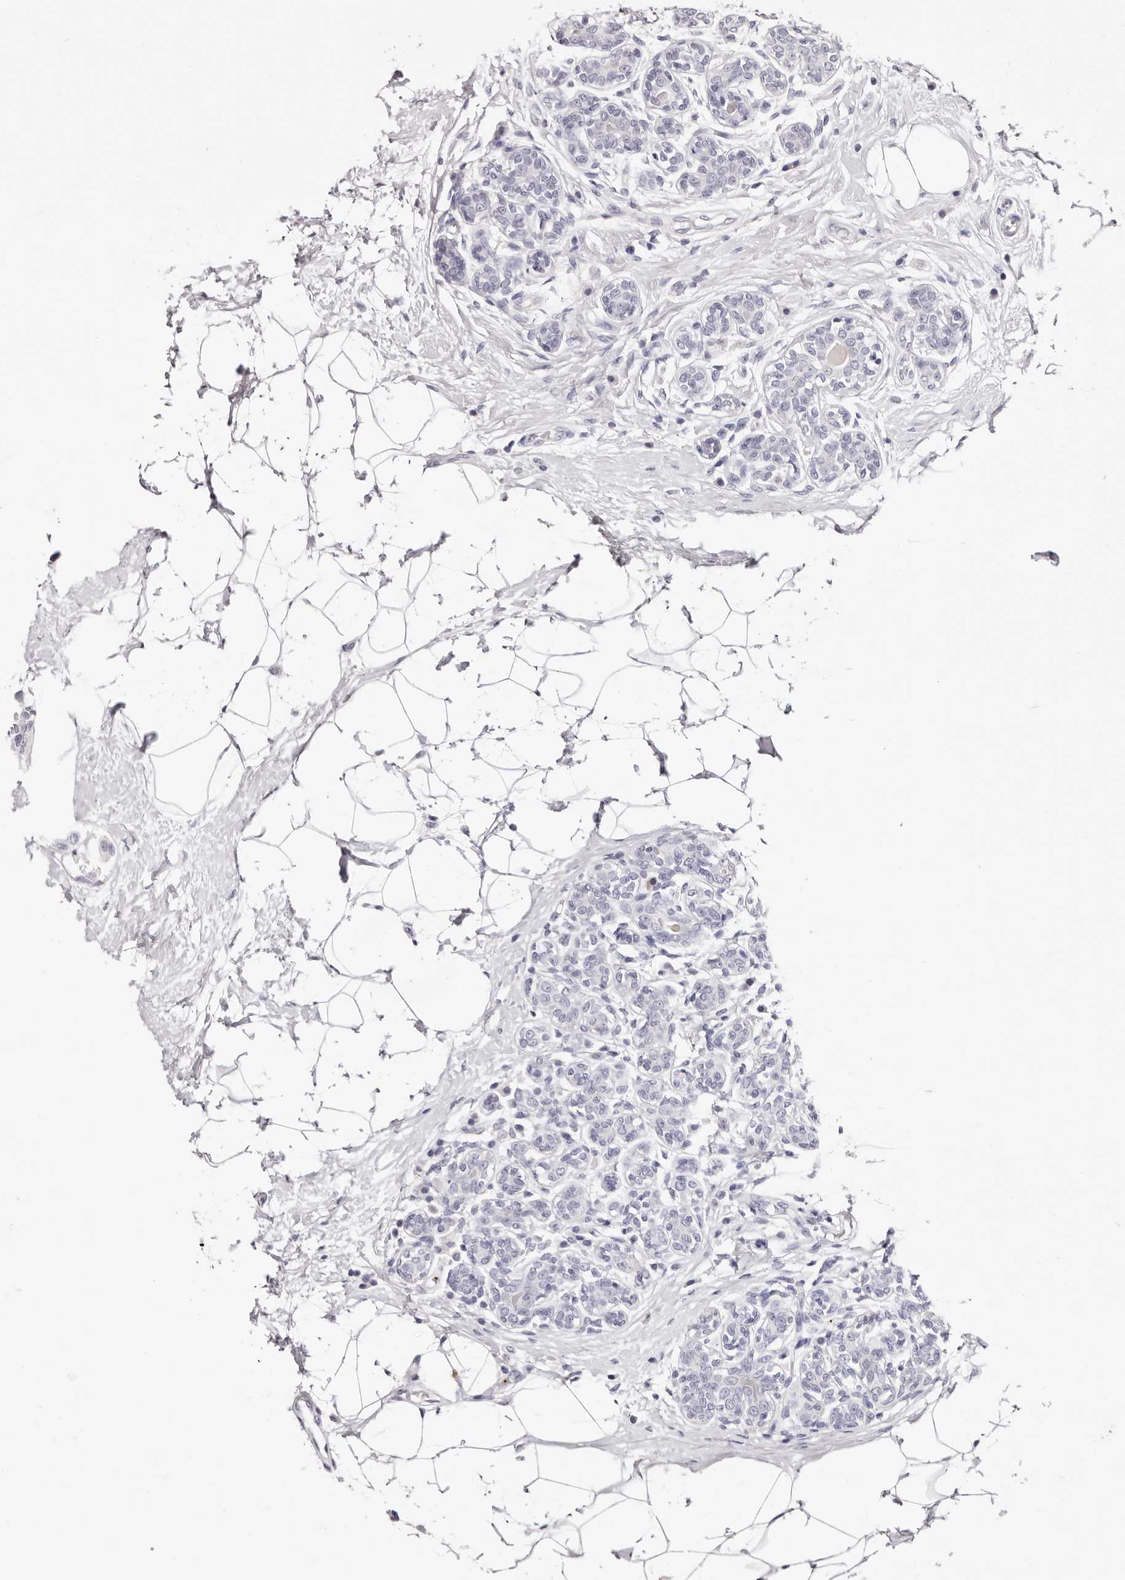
{"staining": {"intensity": "negative", "quantity": "none", "location": "none"}, "tissue": "breast cancer", "cell_type": "Tumor cells", "image_type": "cancer", "snomed": [{"axis": "morphology", "description": "Normal tissue, NOS"}, {"axis": "morphology", "description": "Duct carcinoma"}, {"axis": "topography", "description": "Breast"}], "caption": "The histopathology image shows no significant staining in tumor cells of breast cancer. The staining was performed using DAB to visualize the protein expression in brown, while the nuclei were stained in blue with hematoxylin (Magnification: 20x).", "gene": "PF4", "patient": {"sex": "female", "age": 39}}